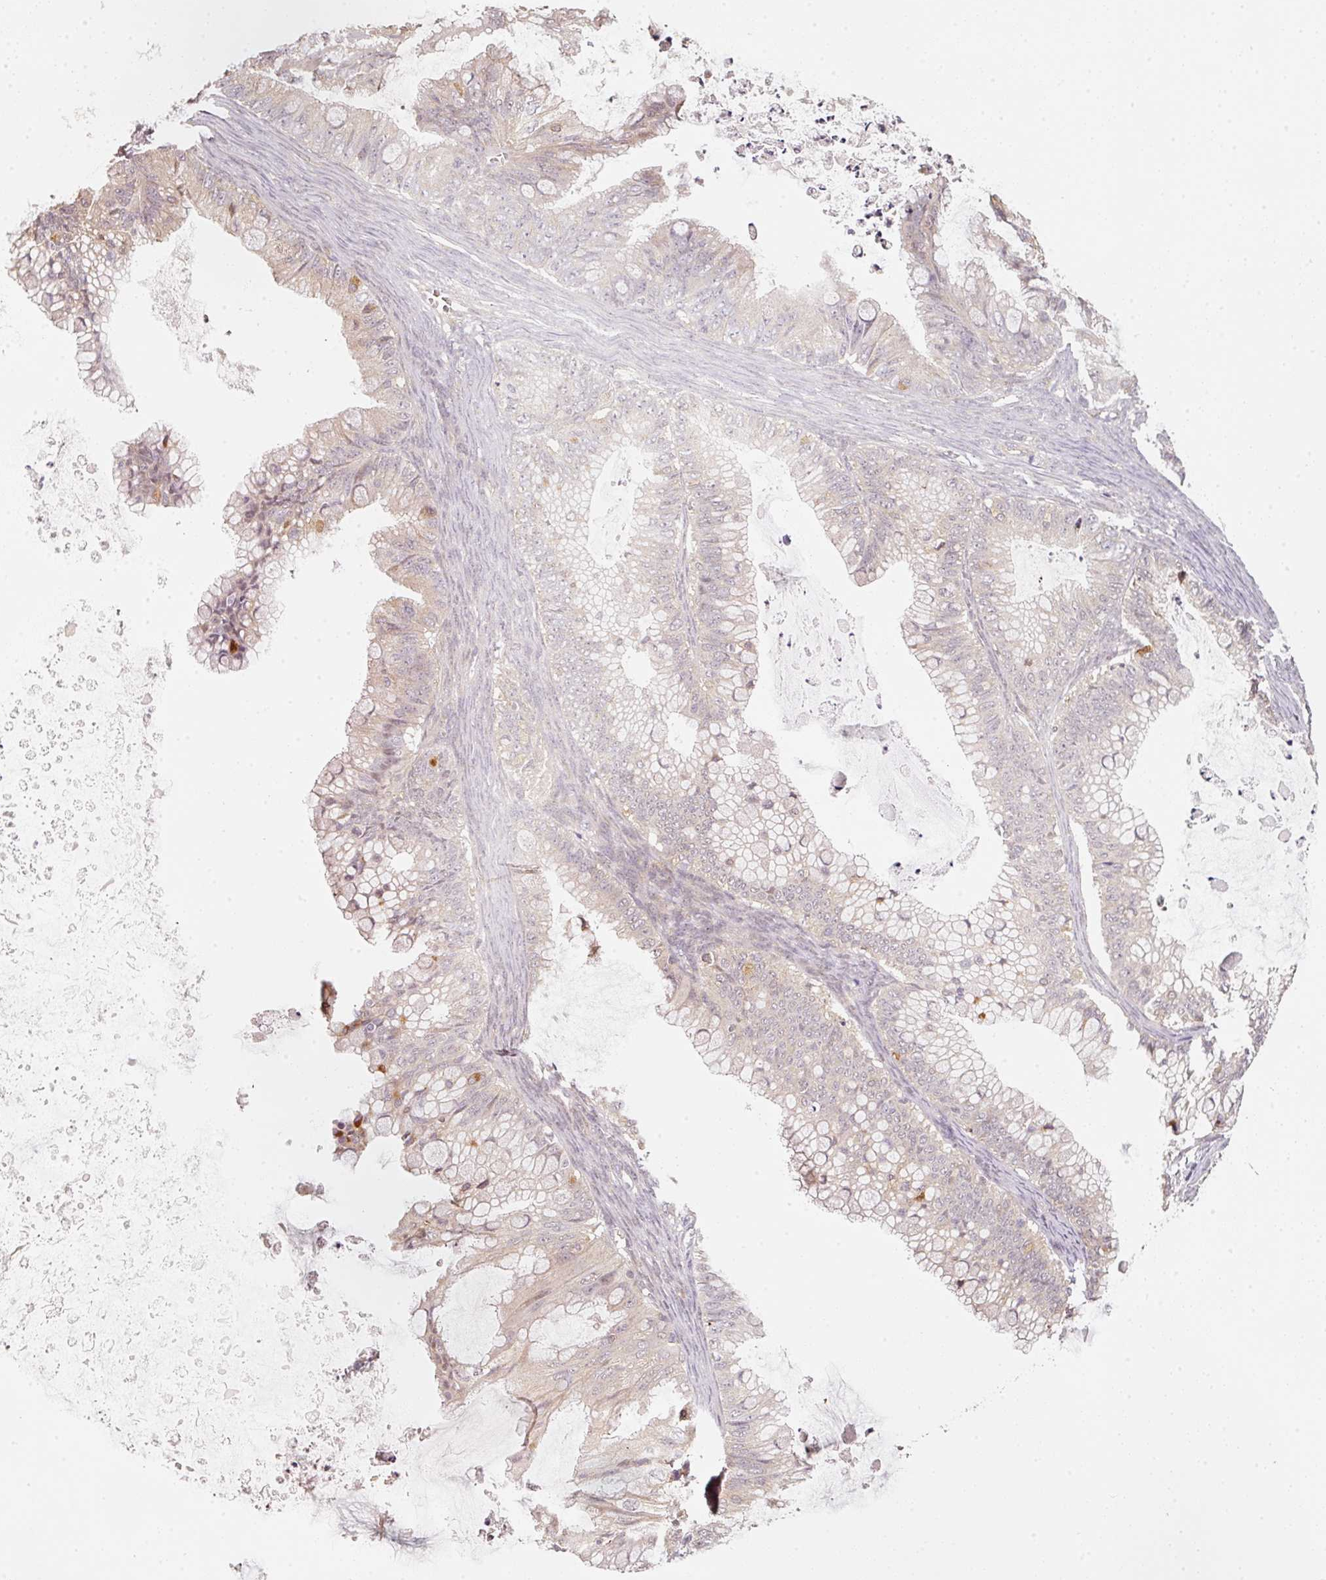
{"staining": {"intensity": "negative", "quantity": "none", "location": "none"}, "tissue": "ovarian cancer", "cell_type": "Tumor cells", "image_type": "cancer", "snomed": [{"axis": "morphology", "description": "Cystadenocarcinoma, mucinous, NOS"}, {"axis": "topography", "description": "Ovary"}], "caption": "IHC image of neoplastic tissue: human ovarian mucinous cystadenocarcinoma stained with DAB demonstrates no significant protein positivity in tumor cells.", "gene": "RRAS2", "patient": {"sex": "female", "age": 35}}